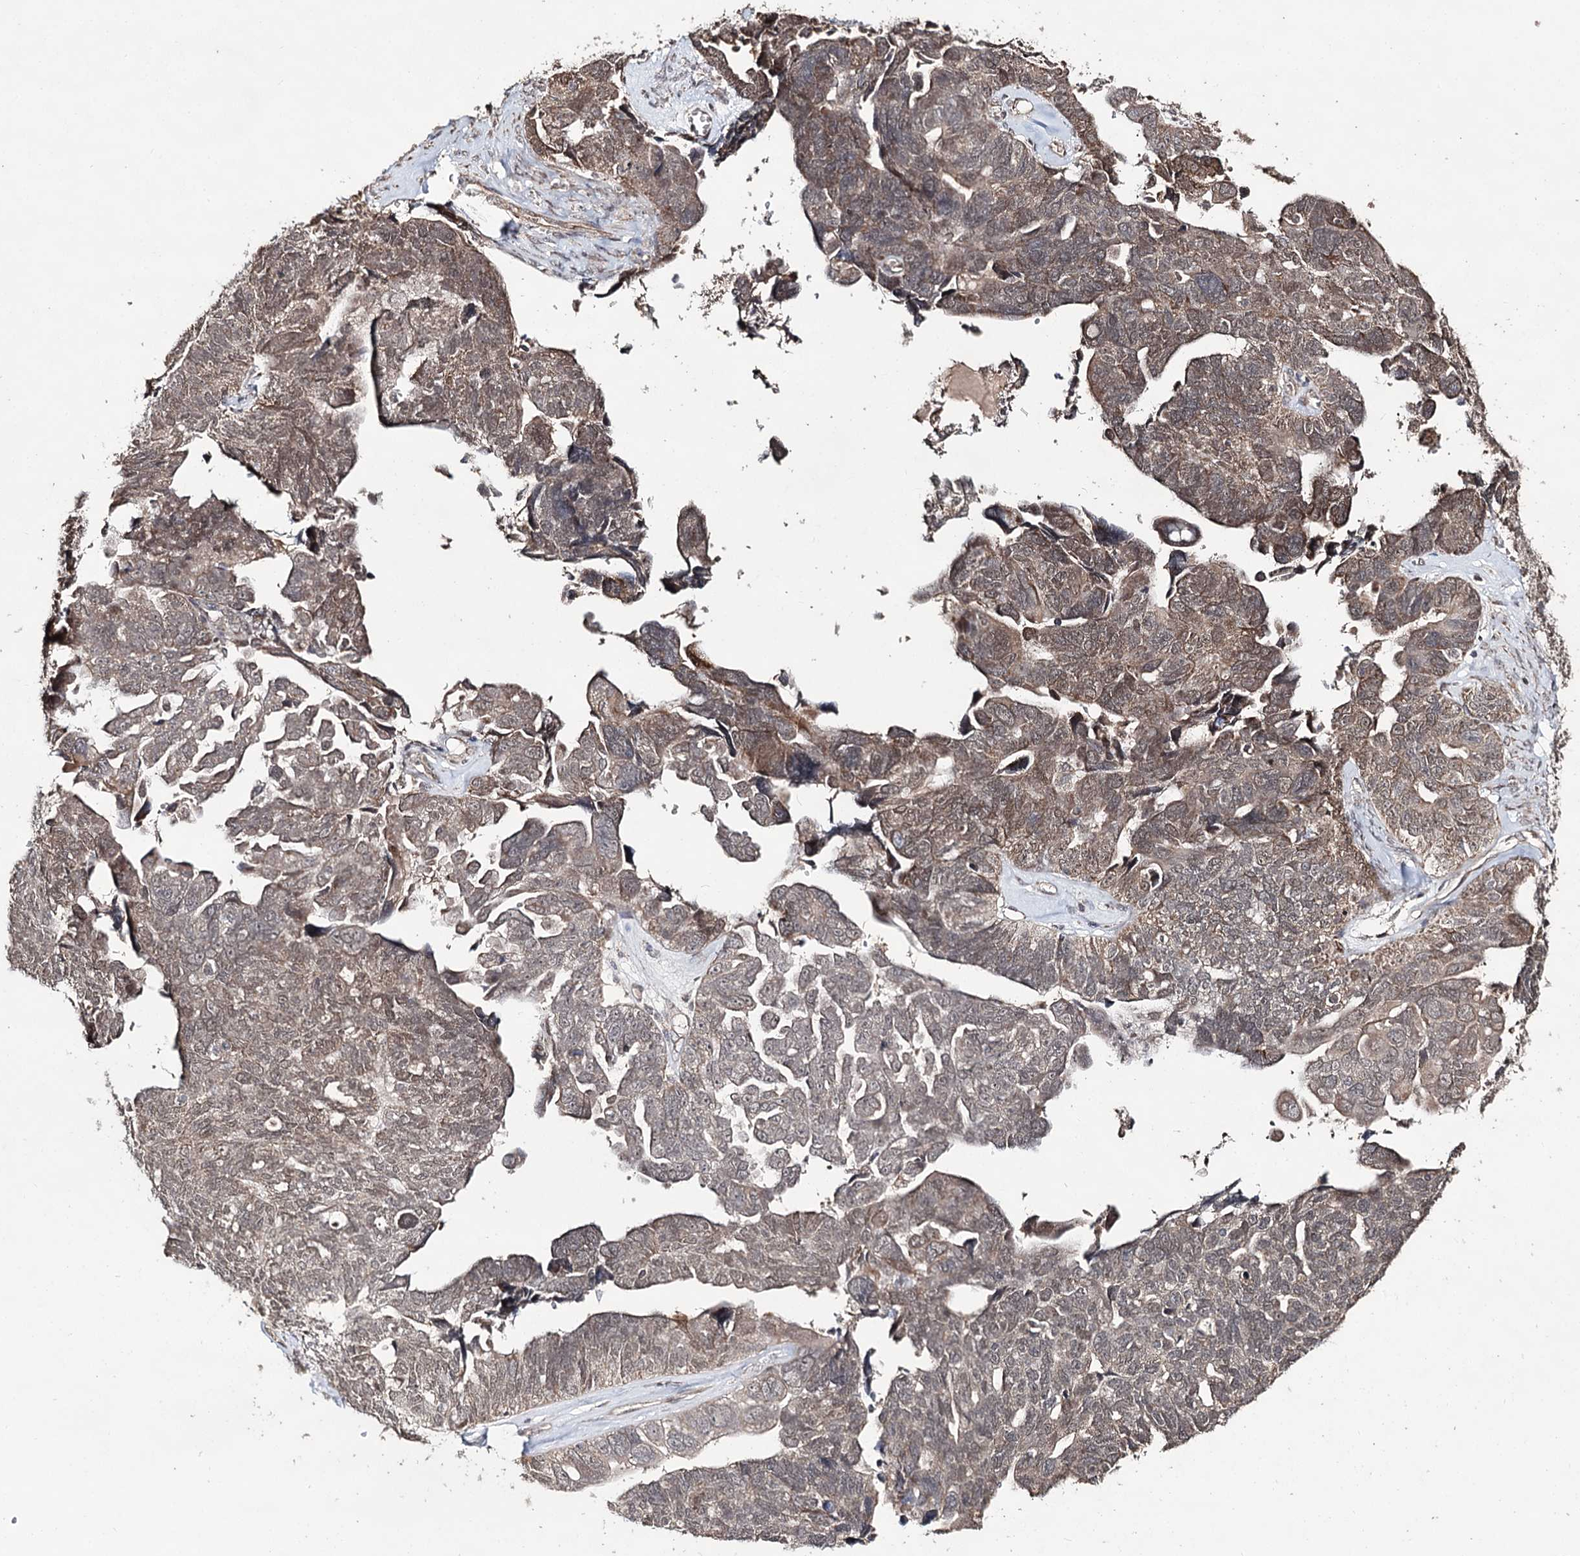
{"staining": {"intensity": "weak", "quantity": ">75%", "location": "cytoplasmic/membranous"}, "tissue": "ovarian cancer", "cell_type": "Tumor cells", "image_type": "cancer", "snomed": [{"axis": "morphology", "description": "Cystadenocarcinoma, serous, NOS"}, {"axis": "topography", "description": "Ovary"}], "caption": "Immunohistochemical staining of human serous cystadenocarcinoma (ovarian) demonstrates low levels of weak cytoplasmic/membranous expression in about >75% of tumor cells. The protein of interest is shown in brown color, while the nuclei are stained blue.", "gene": "ACTR6", "patient": {"sex": "female", "age": 79}}